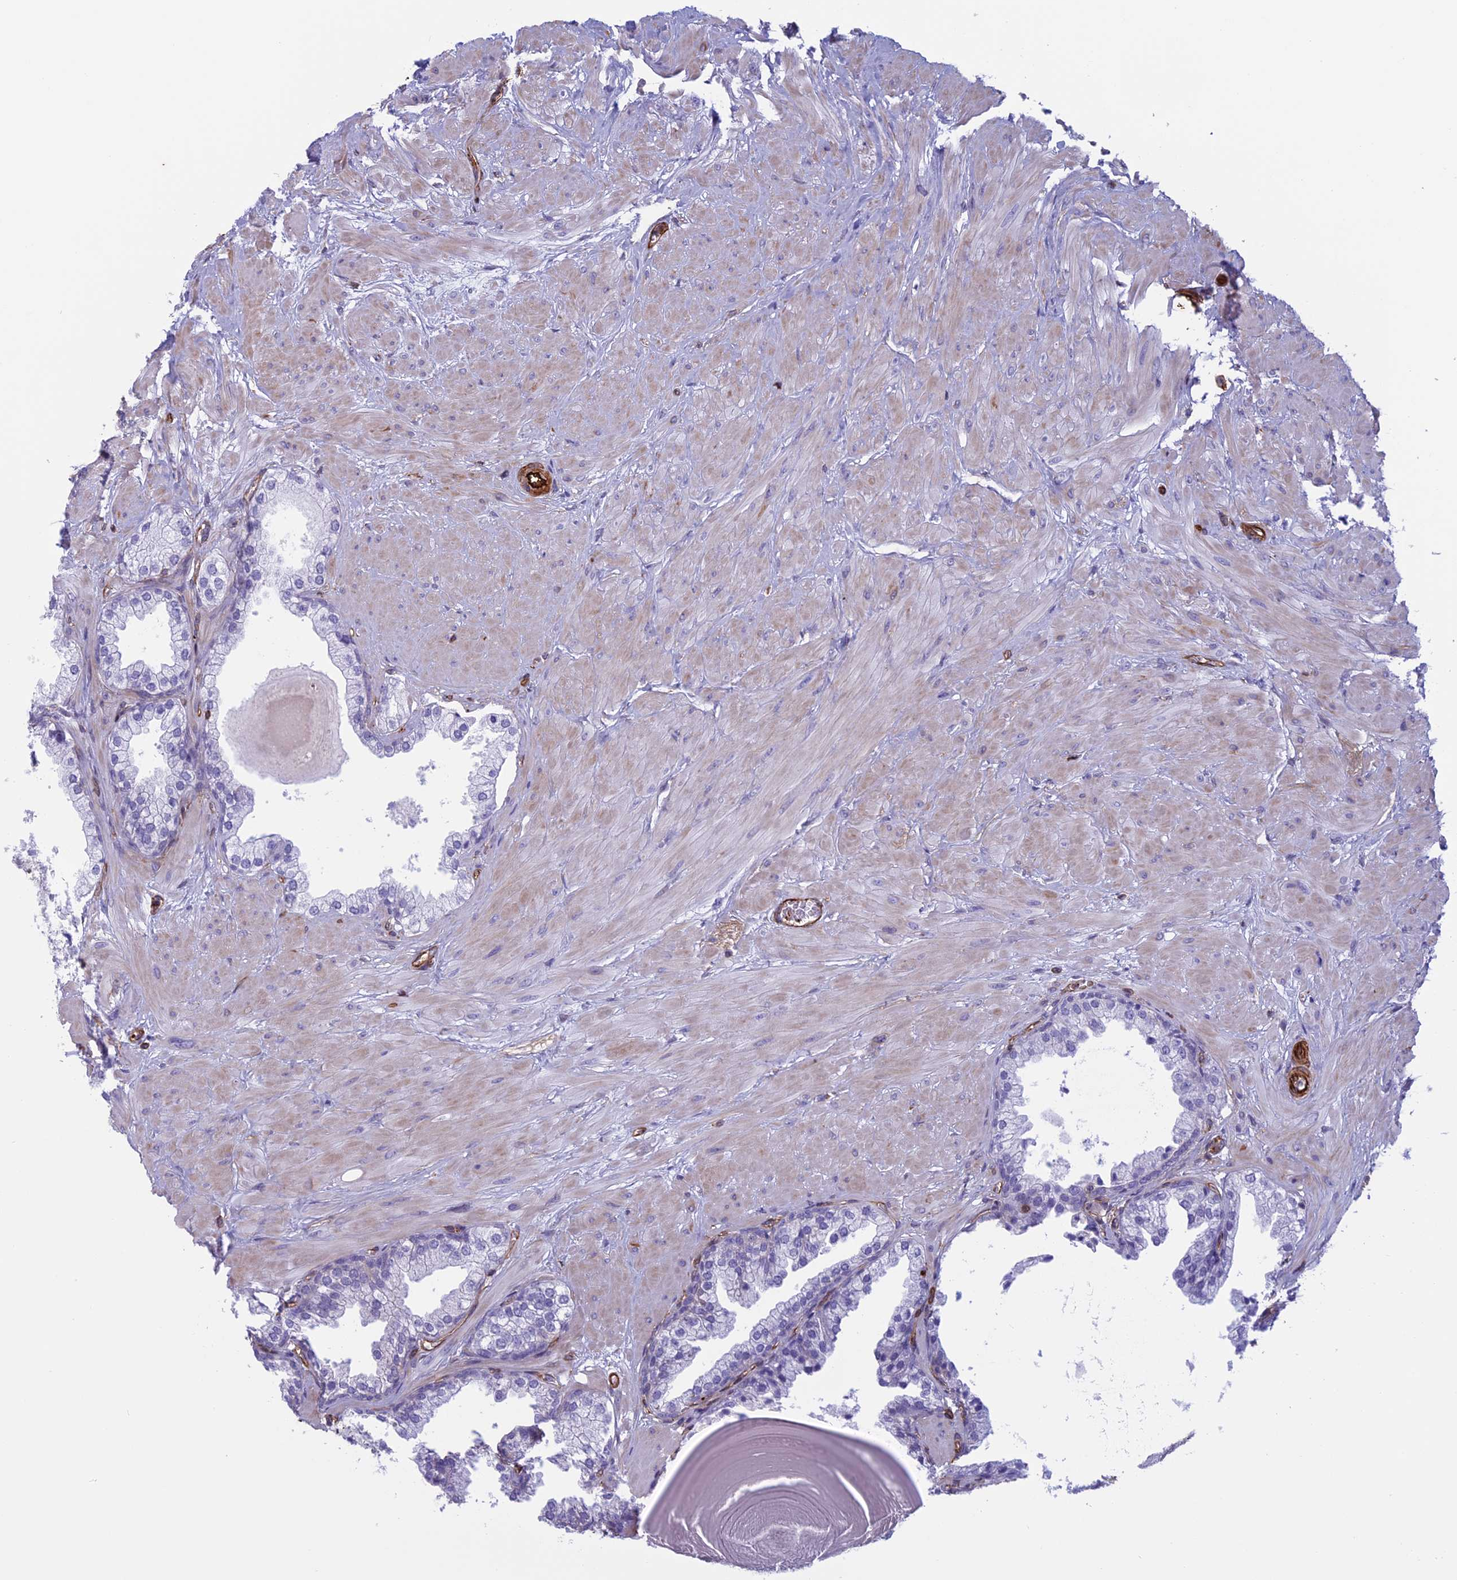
{"staining": {"intensity": "negative", "quantity": "none", "location": "none"}, "tissue": "prostate", "cell_type": "Glandular cells", "image_type": "normal", "snomed": [{"axis": "morphology", "description": "Normal tissue, NOS"}, {"axis": "topography", "description": "Prostate"}], "caption": "Benign prostate was stained to show a protein in brown. There is no significant positivity in glandular cells. The staining was performed using DAB to visualize the protein expression in brown, while the nuclei were stained in blue with hematoxylin (Magnification: 20x).", "gene": "ANGPTL2", "patient": {"sex": "male", "age": 48}}